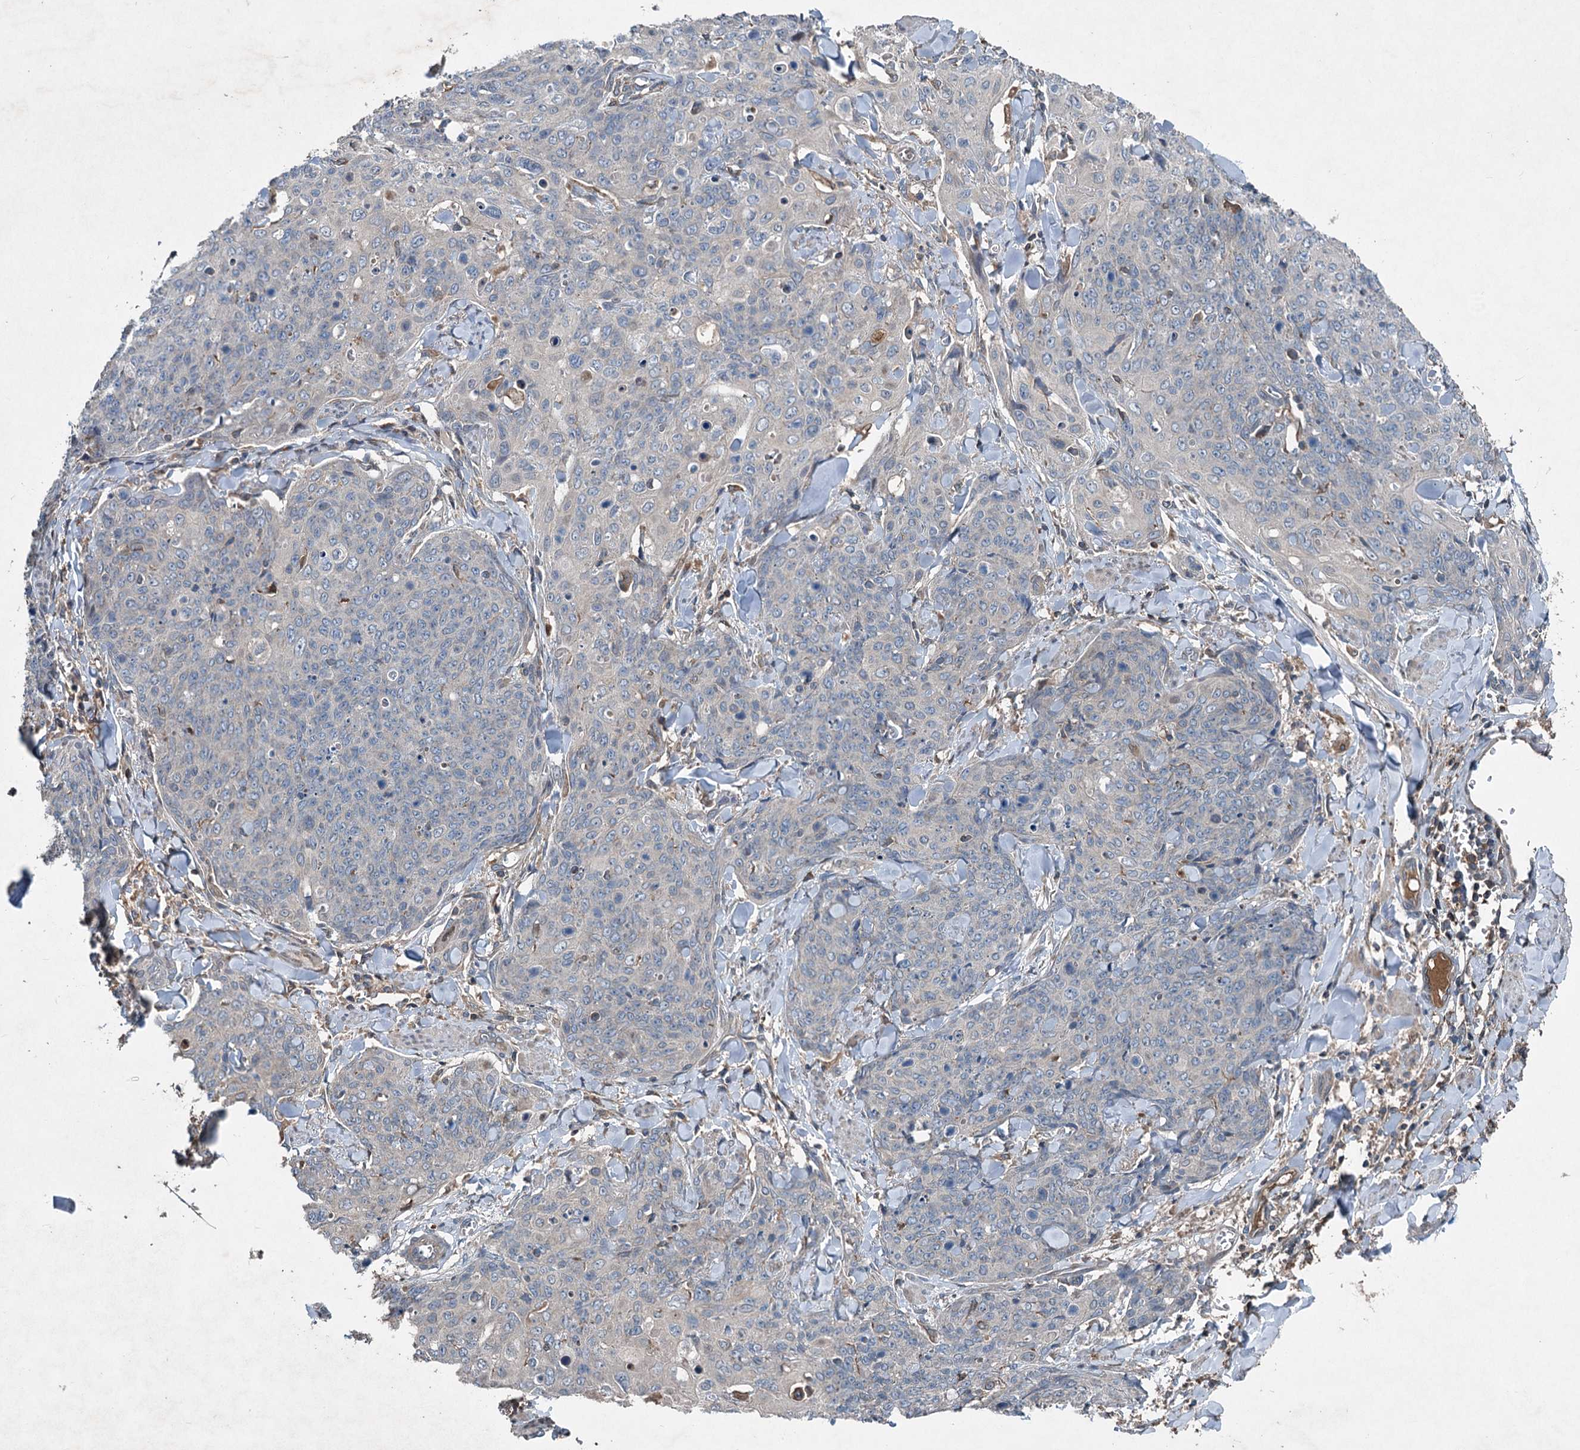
{"staining": {"intensity": "negative", "quantity": "none", "location": "none"}, "tissue": "skin cancer", "cell_type": "Tumor cells", "image_type": "cancer", "snomed": [{"axis": "morphology", "description": "Squamous cell carcinoma, NOS"}, {"axis": "topography", "description": "Skin"}, {"axis": "topography", "description": "Vulva"}], "caption": "Immunohistochemical staining of skin squamous cell carcinoma reveals no significant staining in tumor cells. Nuclei are stained in blue.", "gene": "TAPBPL", "patient": {"sex": "female", "age": 85}}